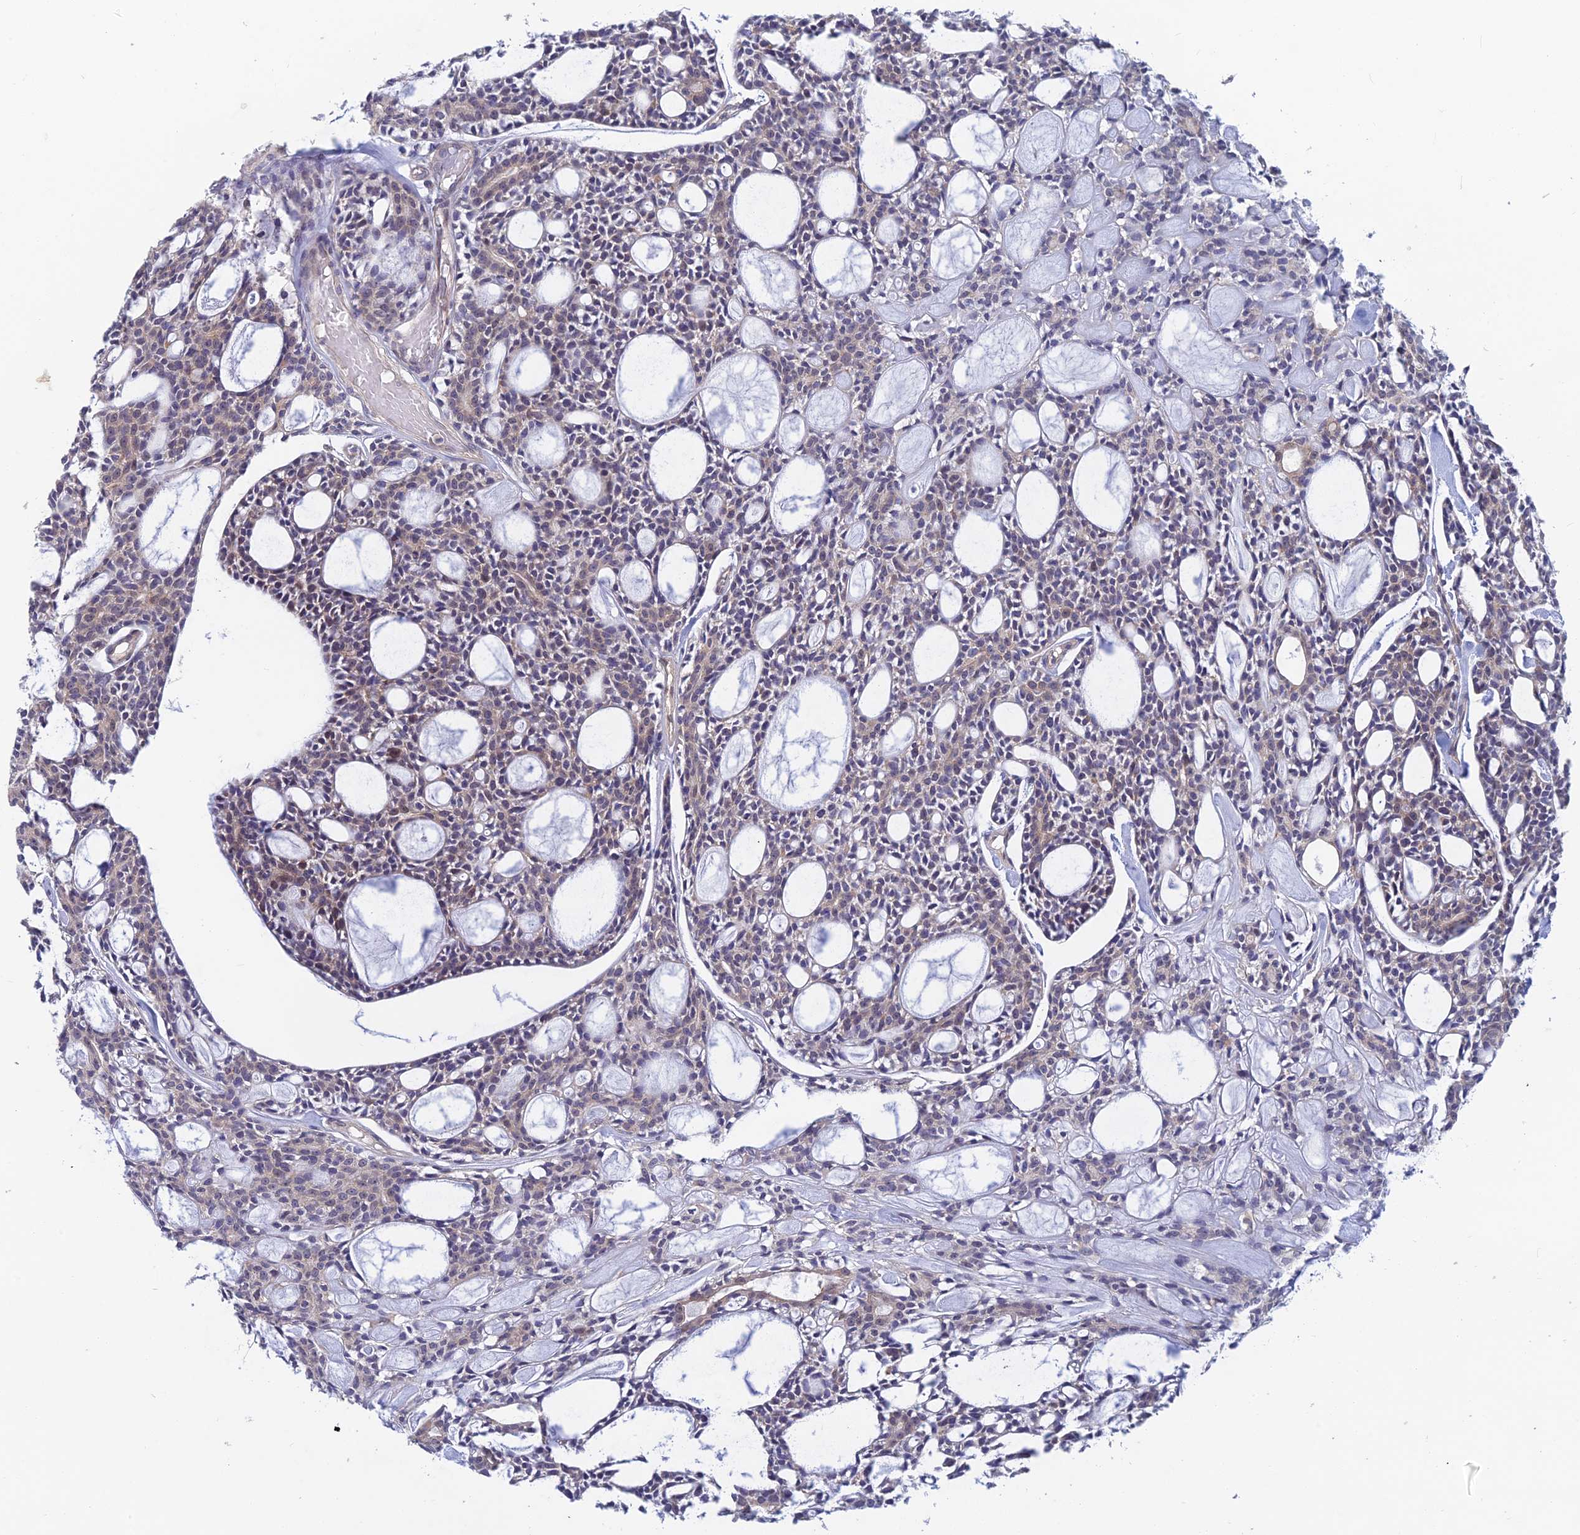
{"staining": {"intensity": "weak", "quantity": "<25%", "location": "cytoplasmic/membranous"}, "tissue": "head and neck cancer", "cell_type": "Tumor cells", "image_type": "cancer", "snomed": [{"axis": "morphology", "description": "Adenocarcinoma, NOS"}, {"axis": "topography", "description": "Salivary gland"}, {"axis": "topography", "description": "Head-Neck"}], "caption": "The photomicrograph exhibits no significant staining in tumor cells of head and neck cancer (adenocarcinoma).", "gene": "SRA1", "patient": {"sex": "male", "age": 55}}